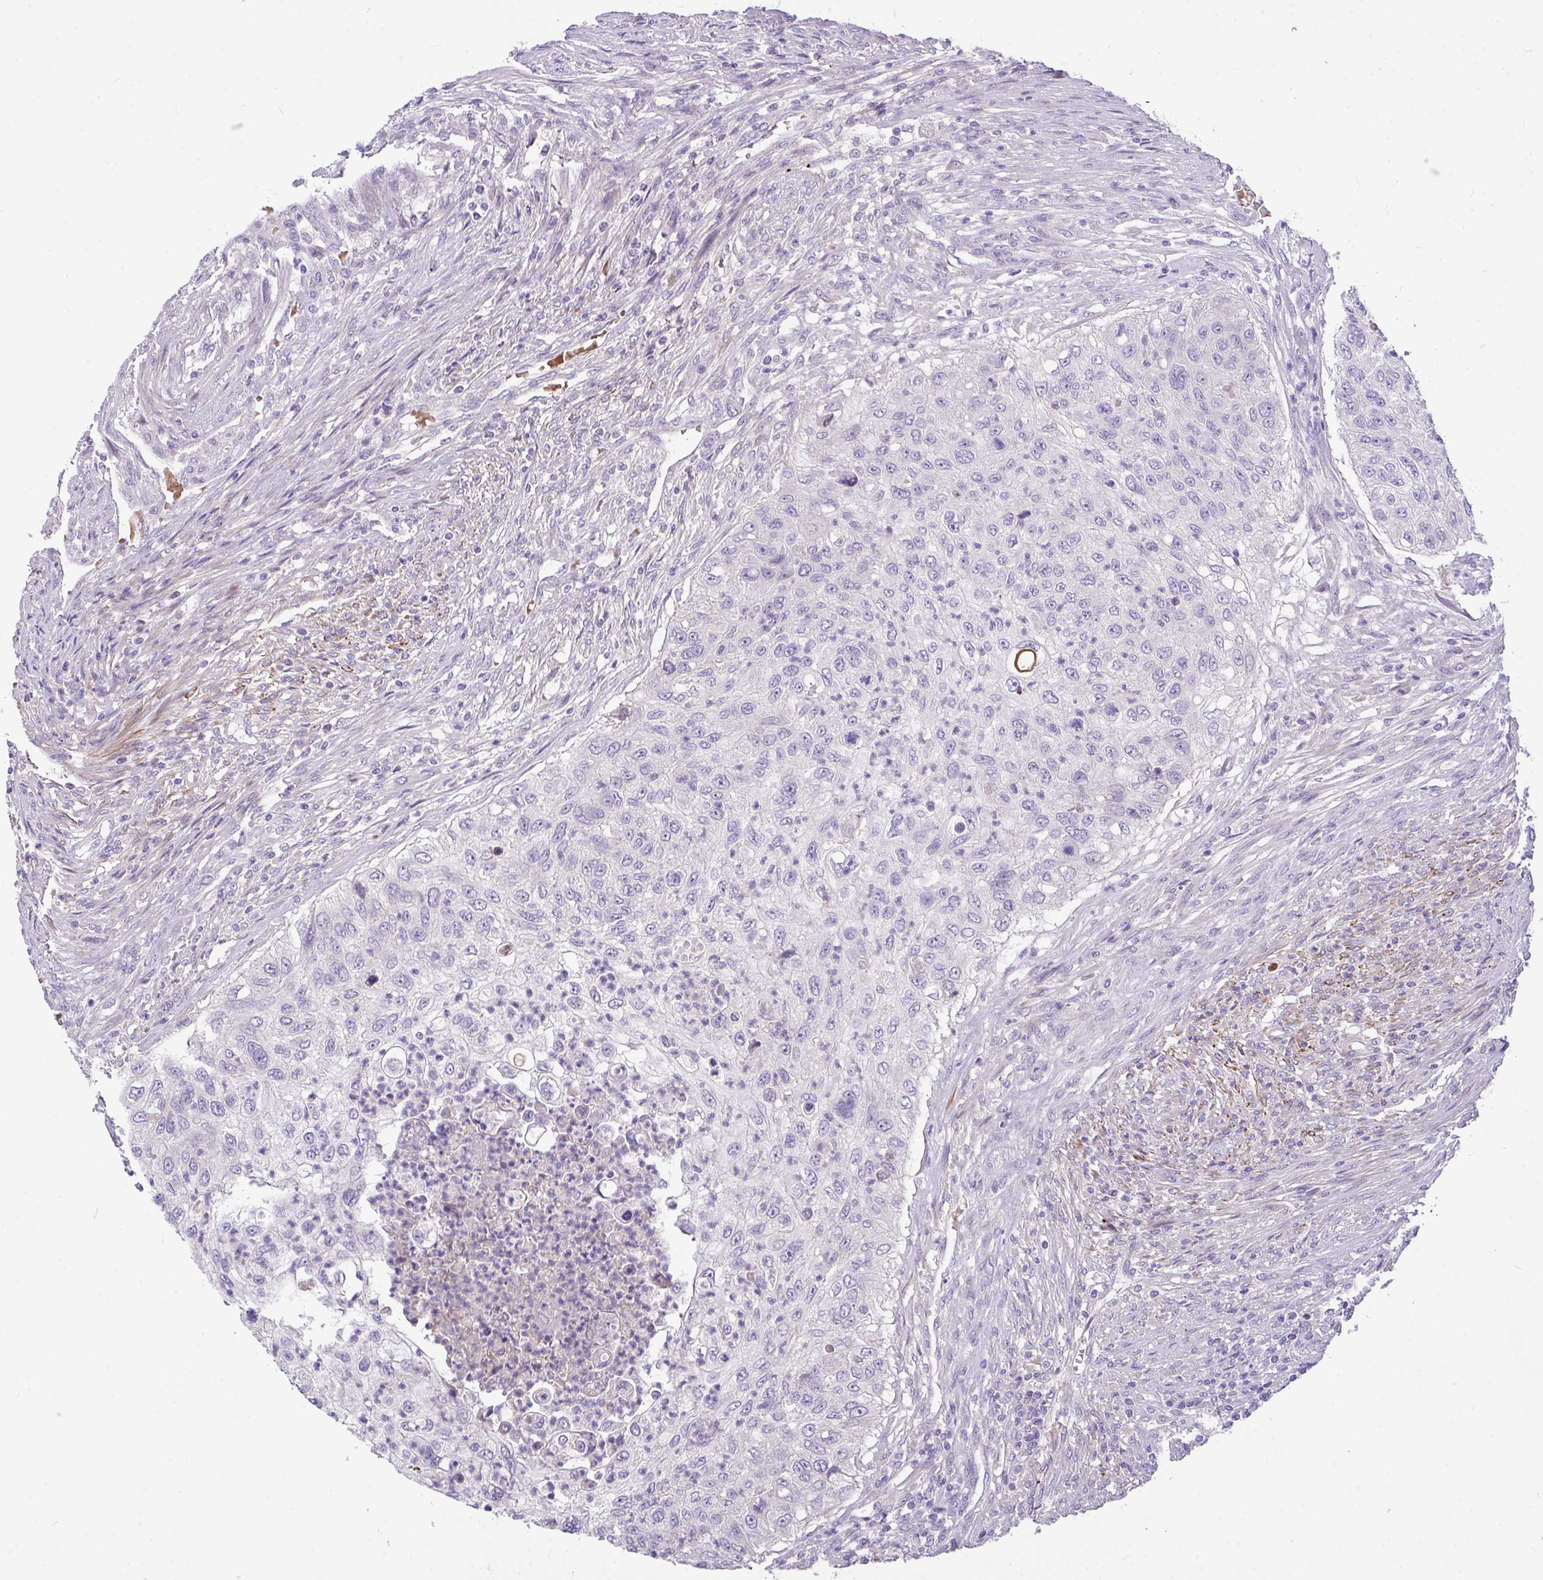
{"staining": {"intensity": "negative", "quantity": "none", "location": "none"}, "tissue": "urothelial cancer", "cell_type": "Tumor cells", "image_type": "cancer", "snomed": [{"axis": "morphology", "description": "Urothelial carcinoma, High grade"}, {"axis": "topography", "description": "Urinary bladder"}], "caption": "IHC image of neoplastic tissue: human urothelial carcinoma (high-grade) stained with DAB (3,3'-diaminobenzidine) displays no significant protein staining in tumor cells.", "gene": "MOCS1", "patient": {"sex": "female", "age": 60}}